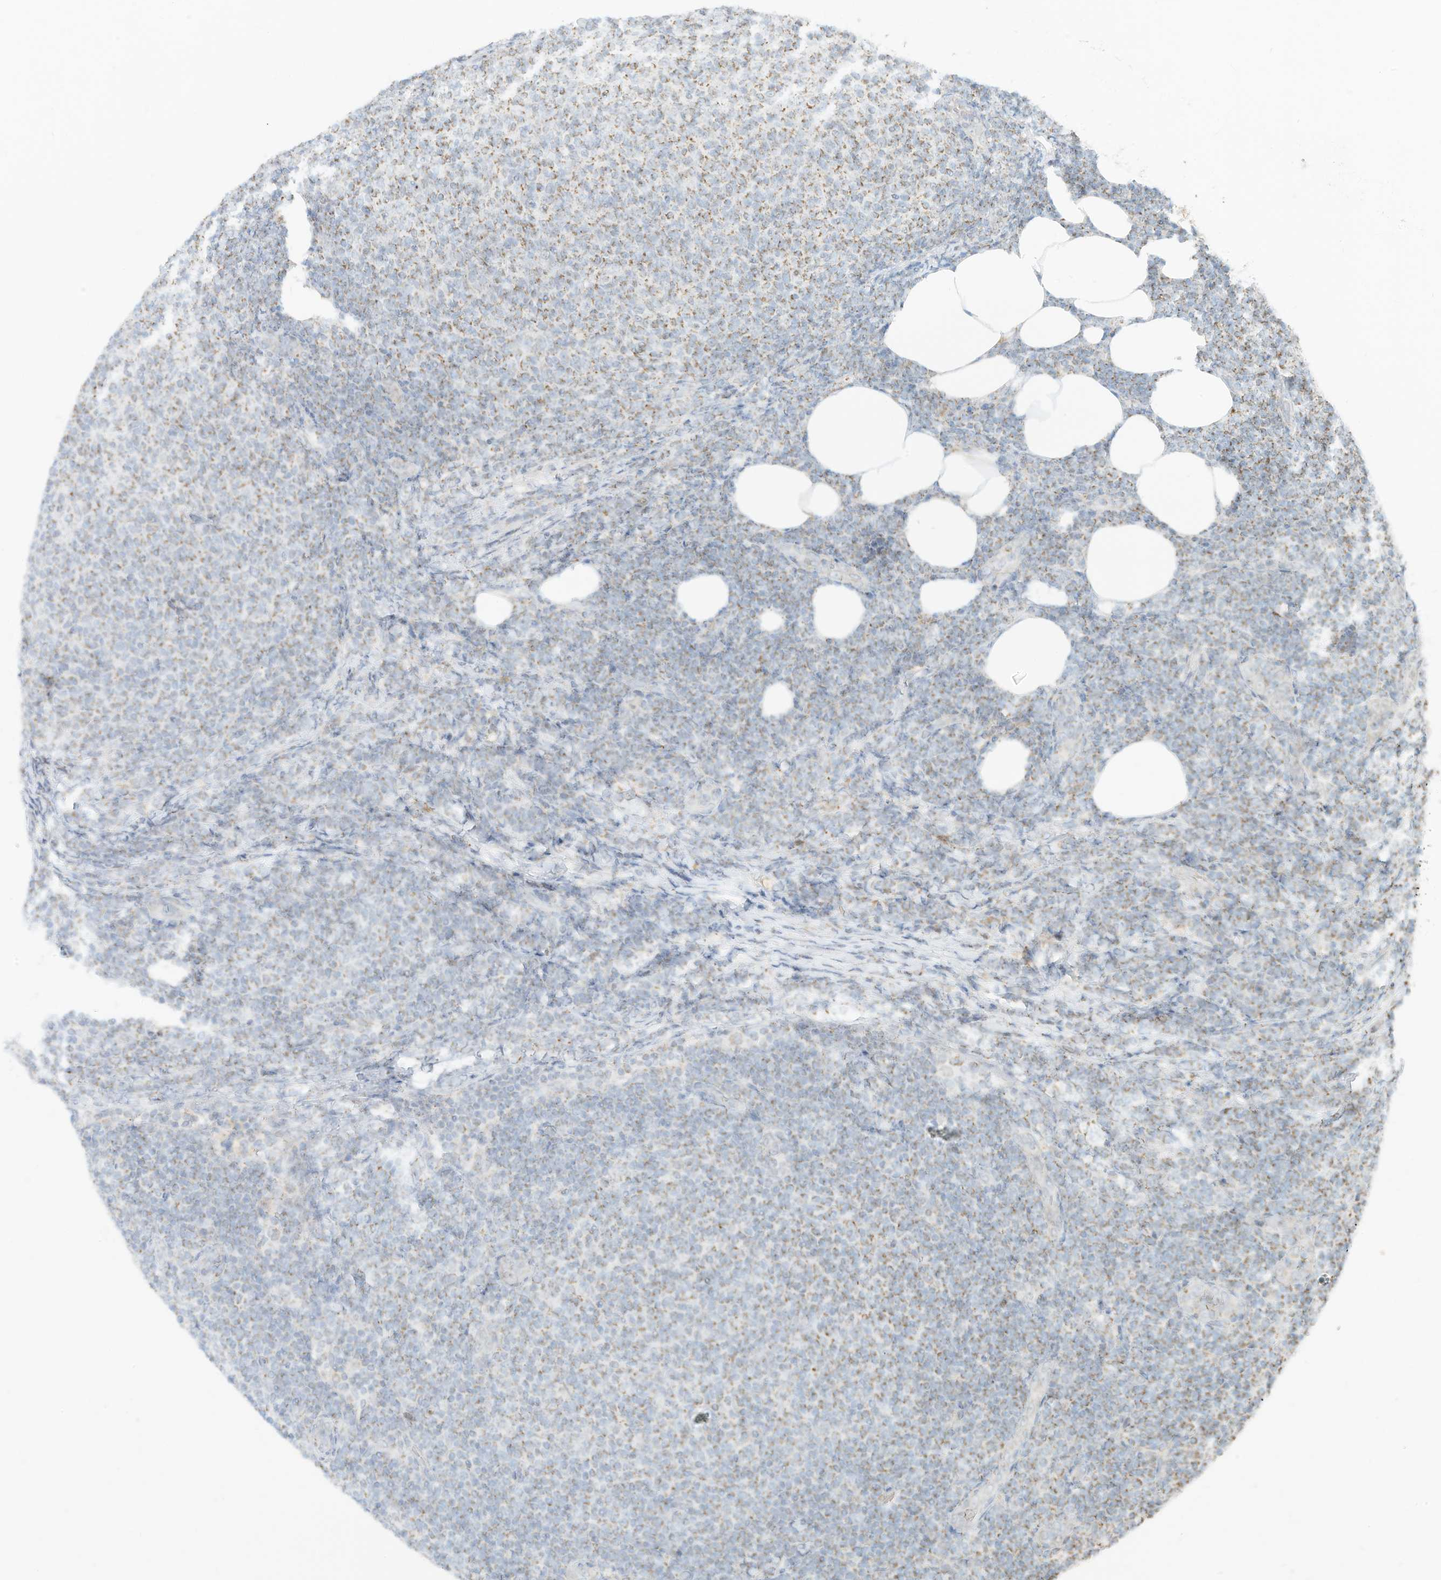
{"staining": {"intensity": "weak", "quantity": "25%-75%", "location": "cytoplasmic/membranous"}, "tissue": "lymphoma", "cell_type": "Tumor cells", "image_type": "cancer", "snomed": [{"axis": "morphology", "description": "Malignant lymphoma, non-Hodgkin's type, Low grade"}, {"axis": "topography", "description": "Lymph node"}], "caption": "Low-grade malignant lymphoma, non-Hodgkin's type stained with a brown dye exhibits weak cytoplasmic/membranous positive staining in approximately 25%-75% of tumor cells.", "gene": "MTUS2", "patient": {"sex": "male", "age": 66}}